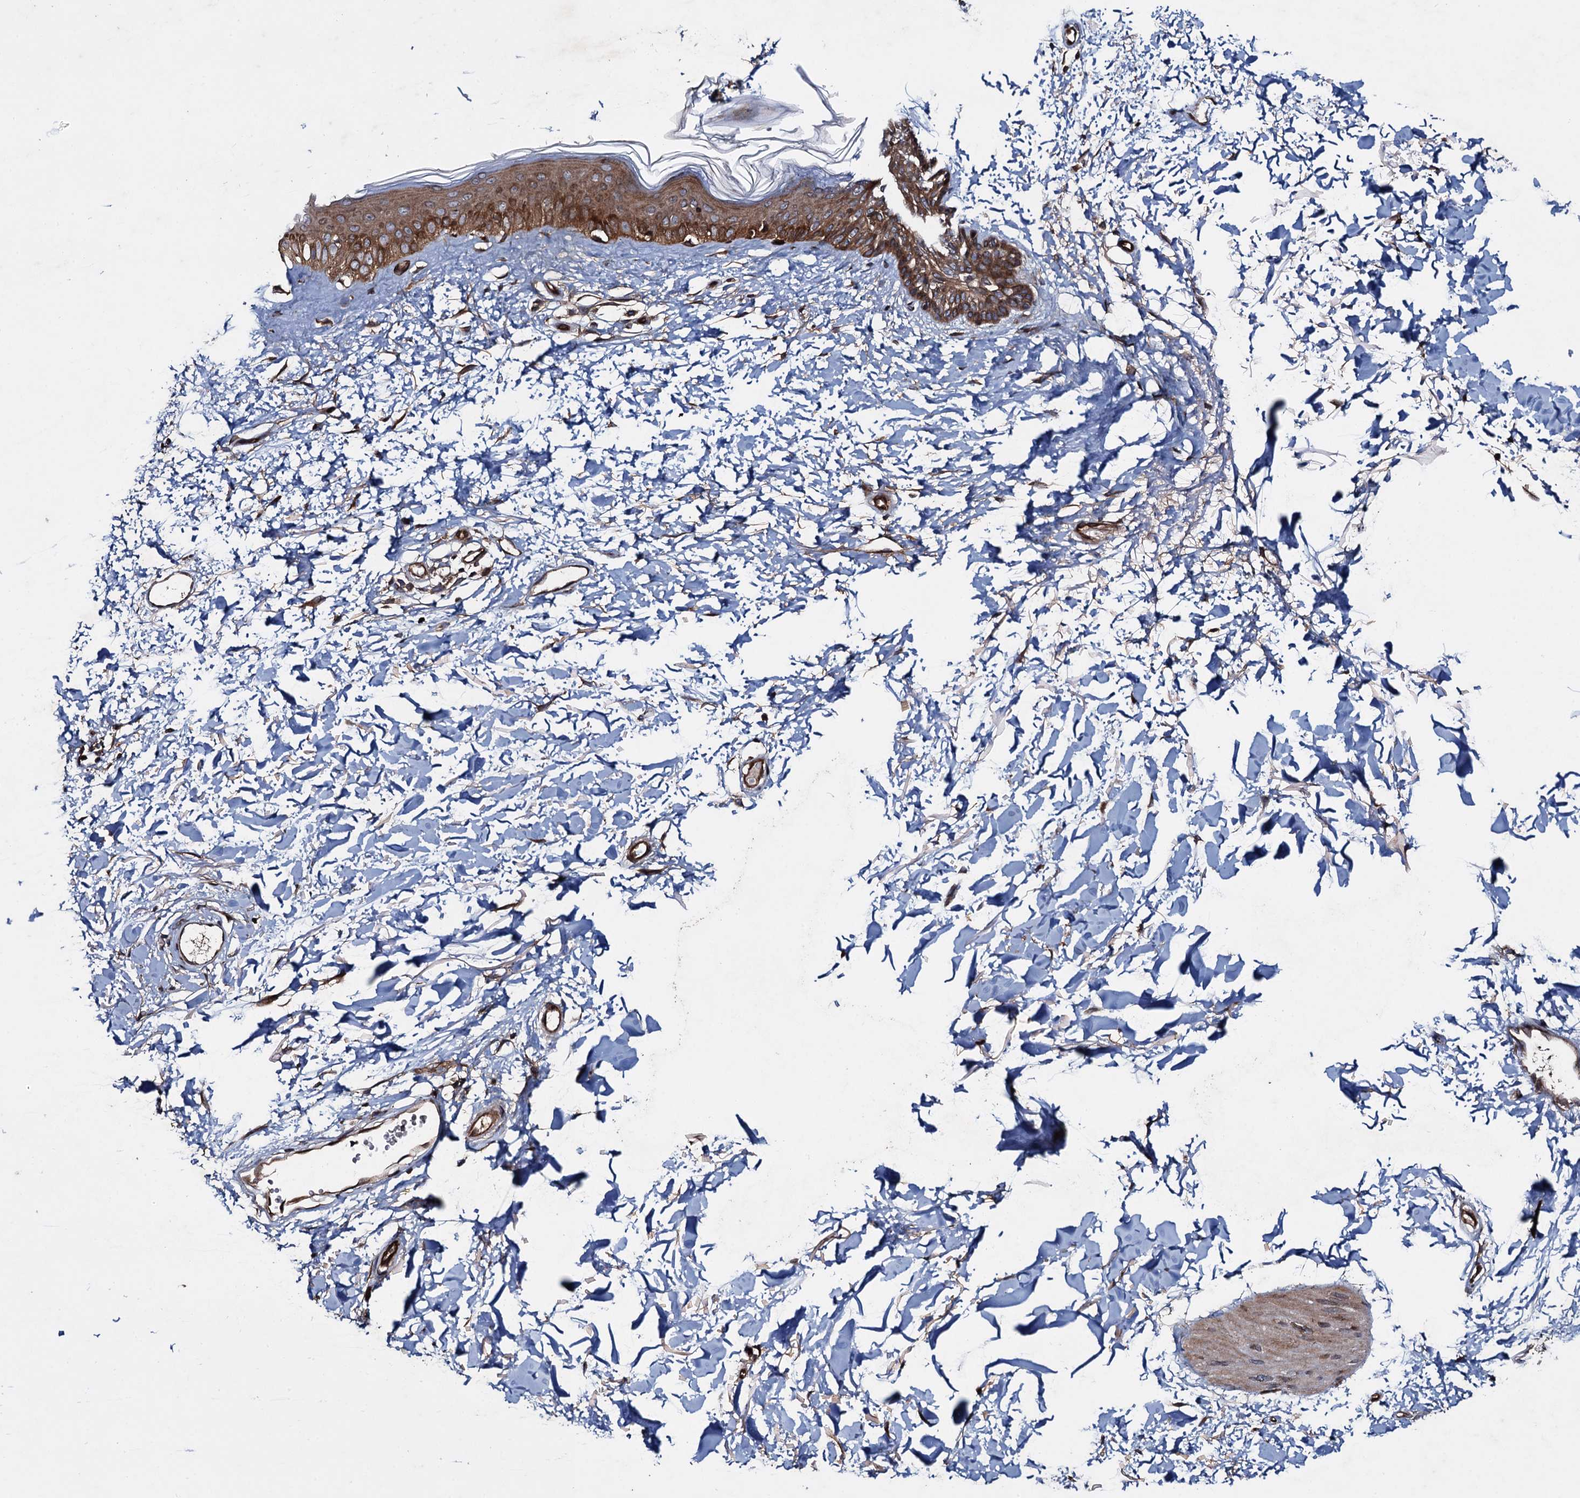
{"staining": {"intensity": "strong", "quantity": ">75%", "location": "cytoplasmic/membranous"}, "tissue": "skin", "cell_type": "Fibroblasts", "image_type": "normal", "snomed": [{"axis": "morphology", "description": "Normal tissue, NOS"}, {"axis": "topography", "description": "Skin"}], "caption": "Immunohistochemistry of unremarkable skin displays high levels of strong cytoplasmic/membranous expression in approximately >75% of fibroblasts.", "gene": "RHOBTB1", "patient": {"sex": "female", "age": 58}}